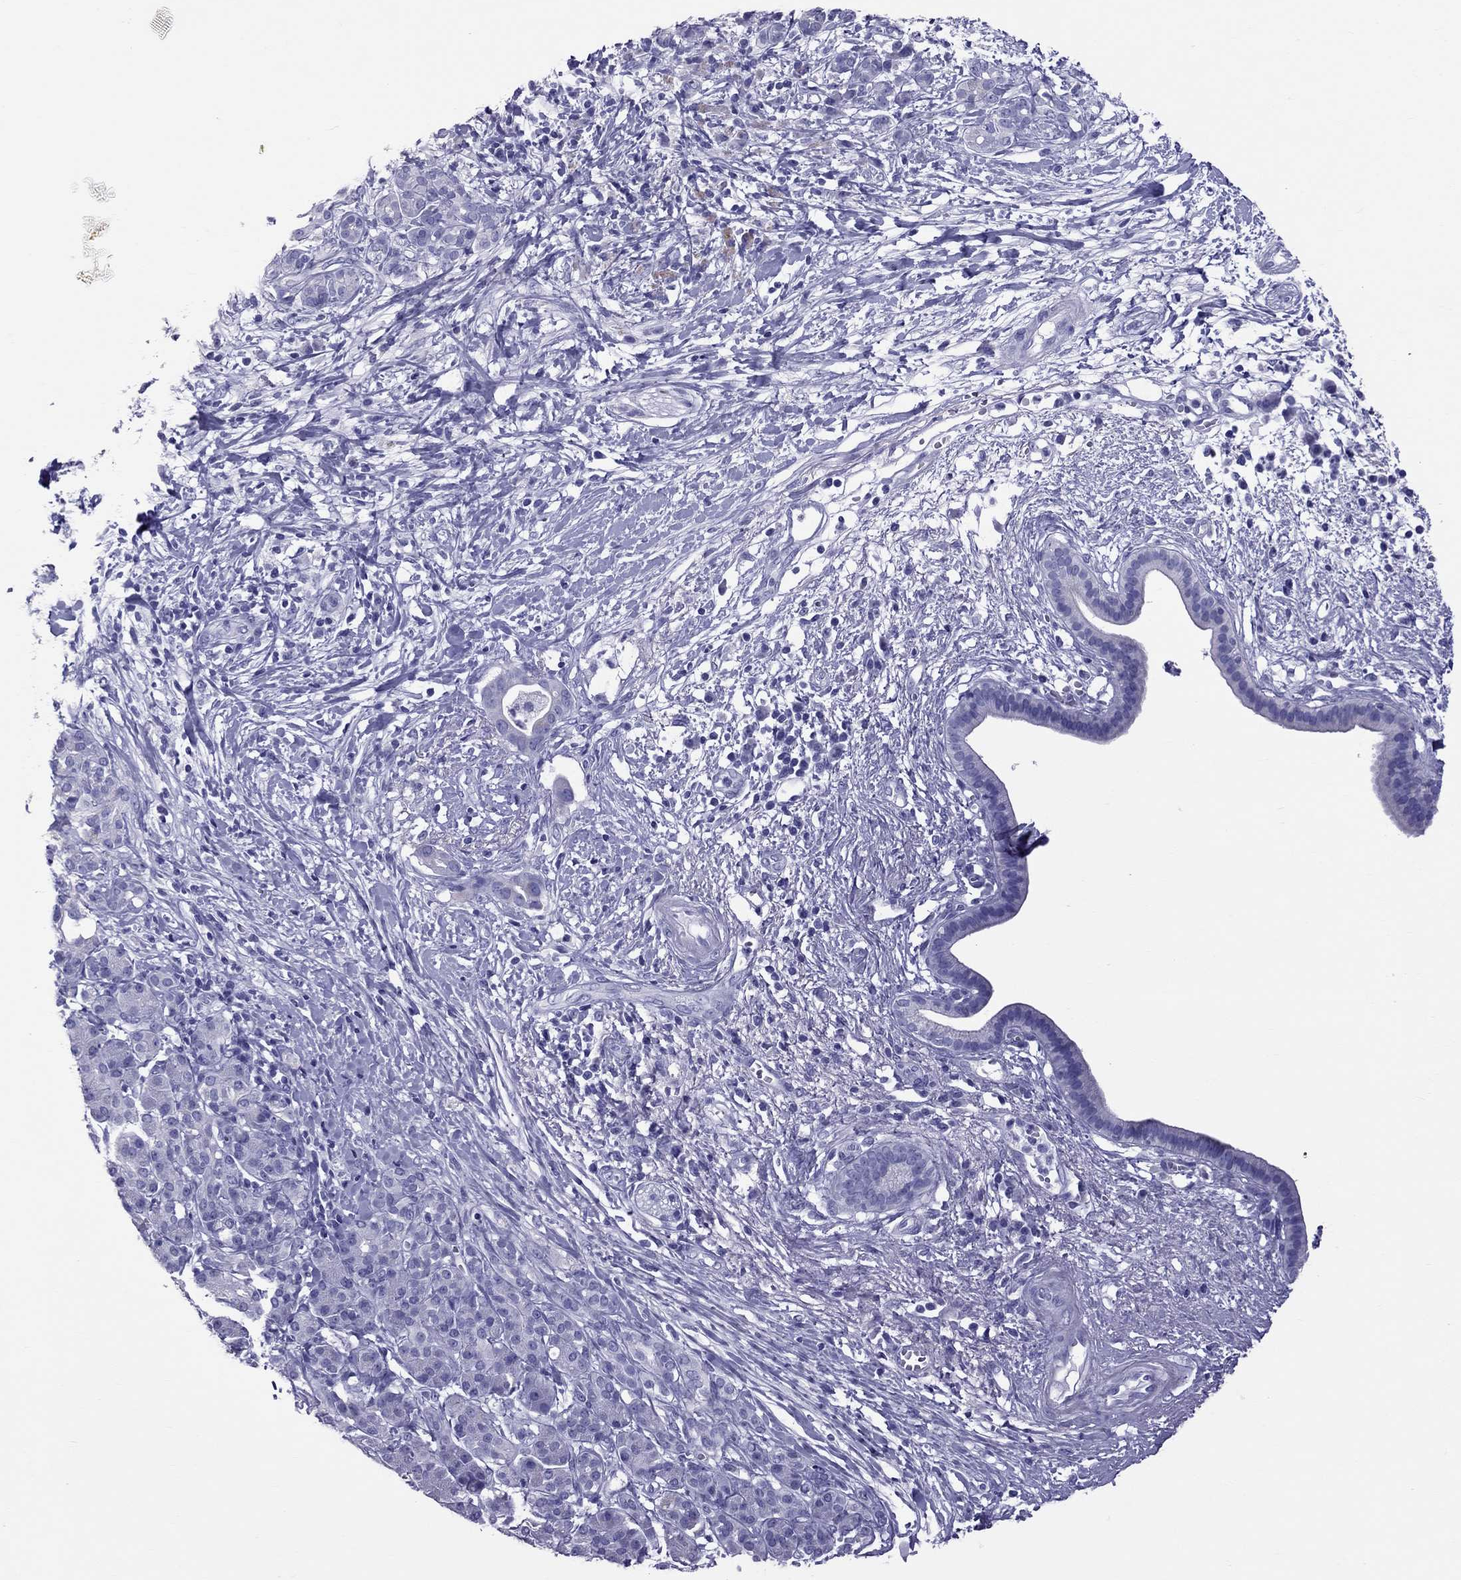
{"staining": {"intensity": "negative", "quantity": "none", "location": "none"}, "tissue": "pancreatic cancer", "cell_type": "Tumor cells", "image_type": "cancer", "snomed": [{"axis": "morphology", "description": "Adenocarcinoma, NOS"}, {"axis": "topography", "description": "Pancreas"}], "caption": "Immunohistochemistry (IHC) image of pancreatic cancer stained for a protein (brown), which shows no staining in tumor cells.", "gene": "TTLL13", "patient": {"sex": "male", "age": 61}}